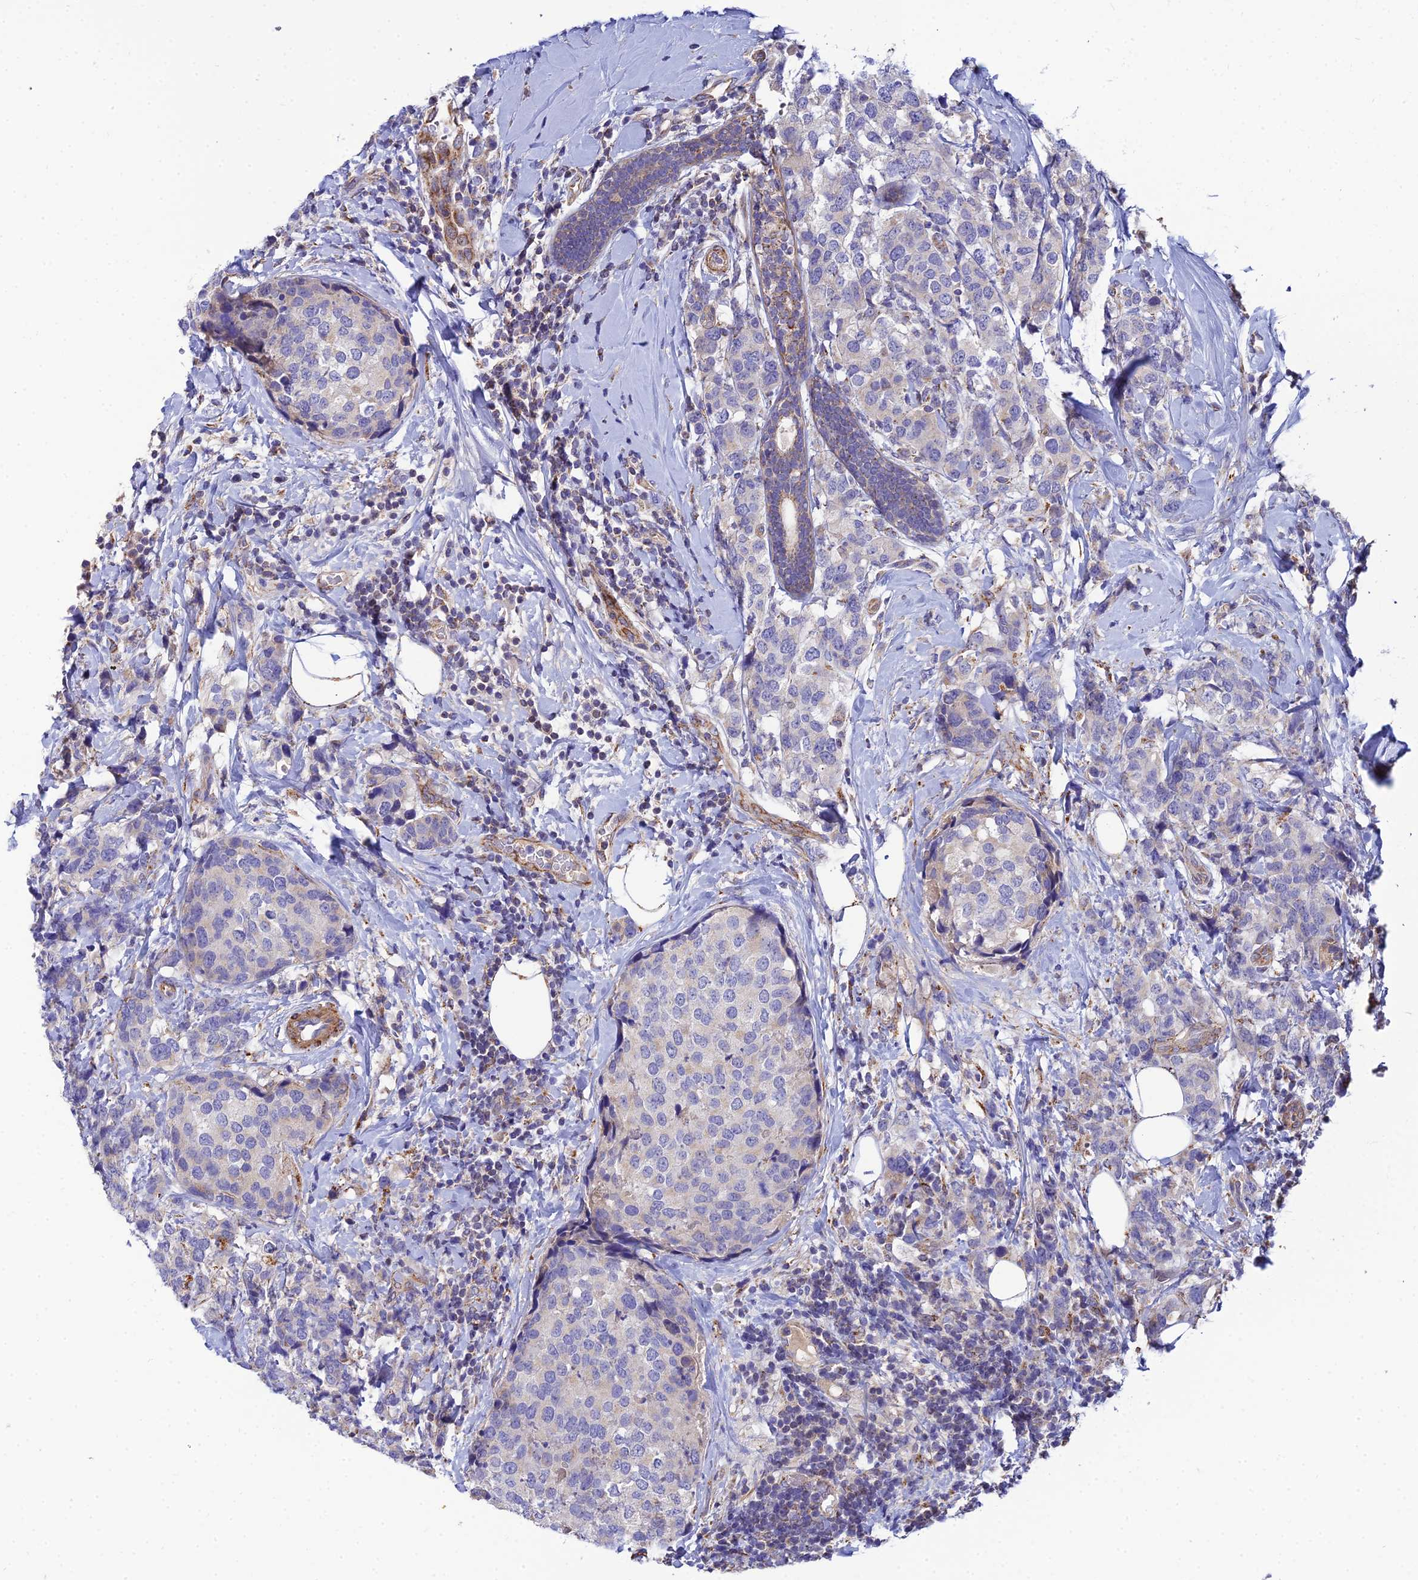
{"staining": {"intensity": "negative", "quantity": "none", "location": "none"}, "tissue": "breast cancer", "cell_type": "Tumor cells", "image_type": "cancer", "snomed": [{"axis": "morphology", "description": "Lobular carcinoma"}, {"axis": "topography", "description": "Breast"}], "caption": "DAB immunohistochemical staining of breast cancer demonstrates no significant expression in tumor cells. Brightfield microscopy of IHC stained with DAB (3,3'-diaminobenzidine) (brown) and hematoxylin (blue), captured at high magnification.", "gene": "ACOT2", "patient": {"sex": "female", "age": 59}}